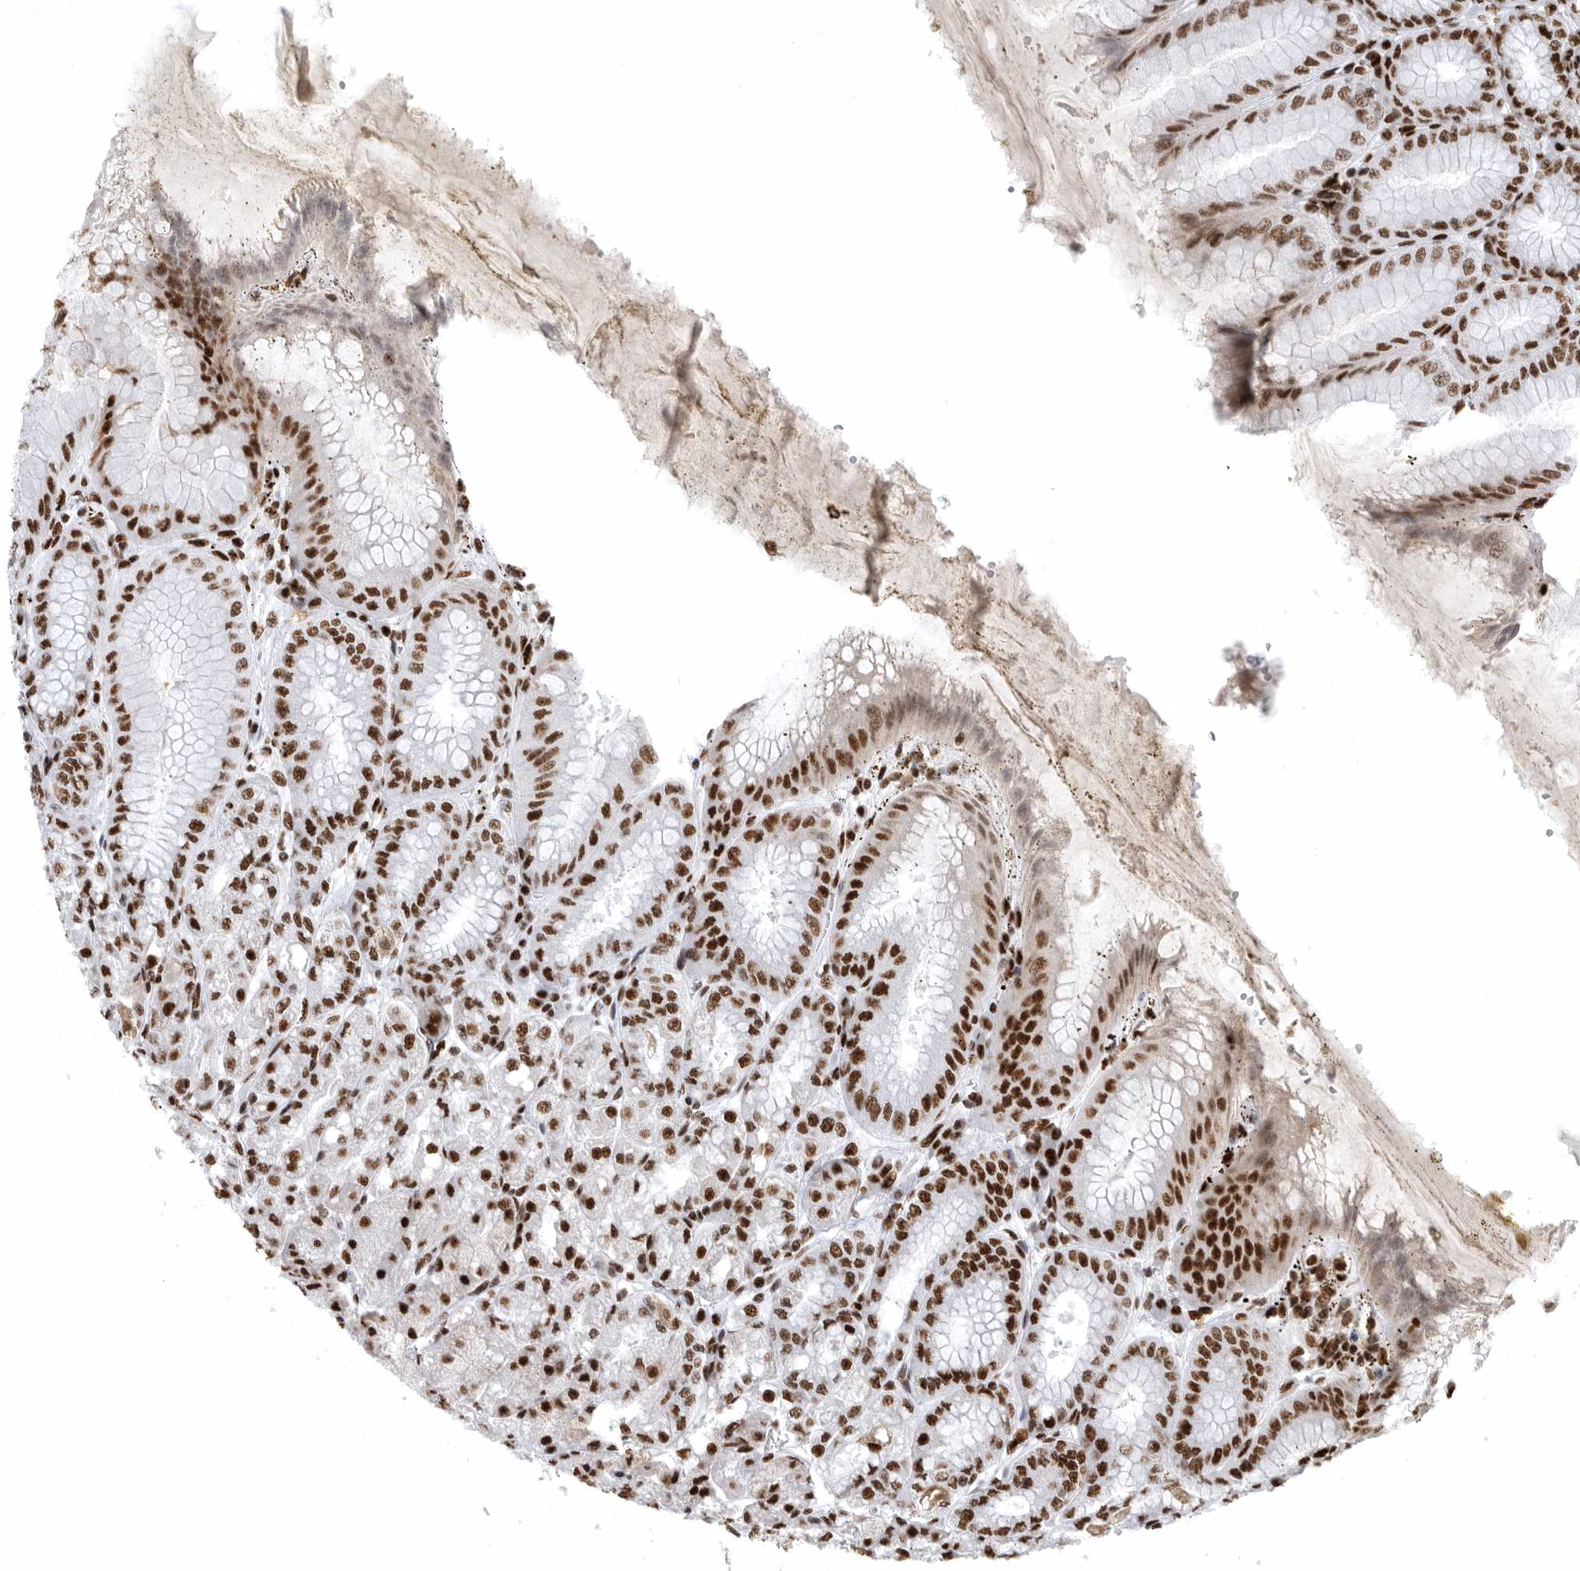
{"staining": {"intensity": "strong", "quantity": ">75%", "location": "nuclear"}, "tissue": "stomach", "cell_type": "Glandular cells", "image_type": "normal", "snomed": [{"axis": "morphology", "description": "Normal tissue, NOS"}, {"axis": "topography", "description": "Stomach, lower"}], "caption": "DAB (3,3'-diaminobenzidine) immunohistochemical staining of benign human stomach shows strong nuclear protein positivity in approximately >75% of glandular cells. Nuclei are stained in blue.", "gene": "BCLAF1", "patient": {"sex": "male", "age": 71}}